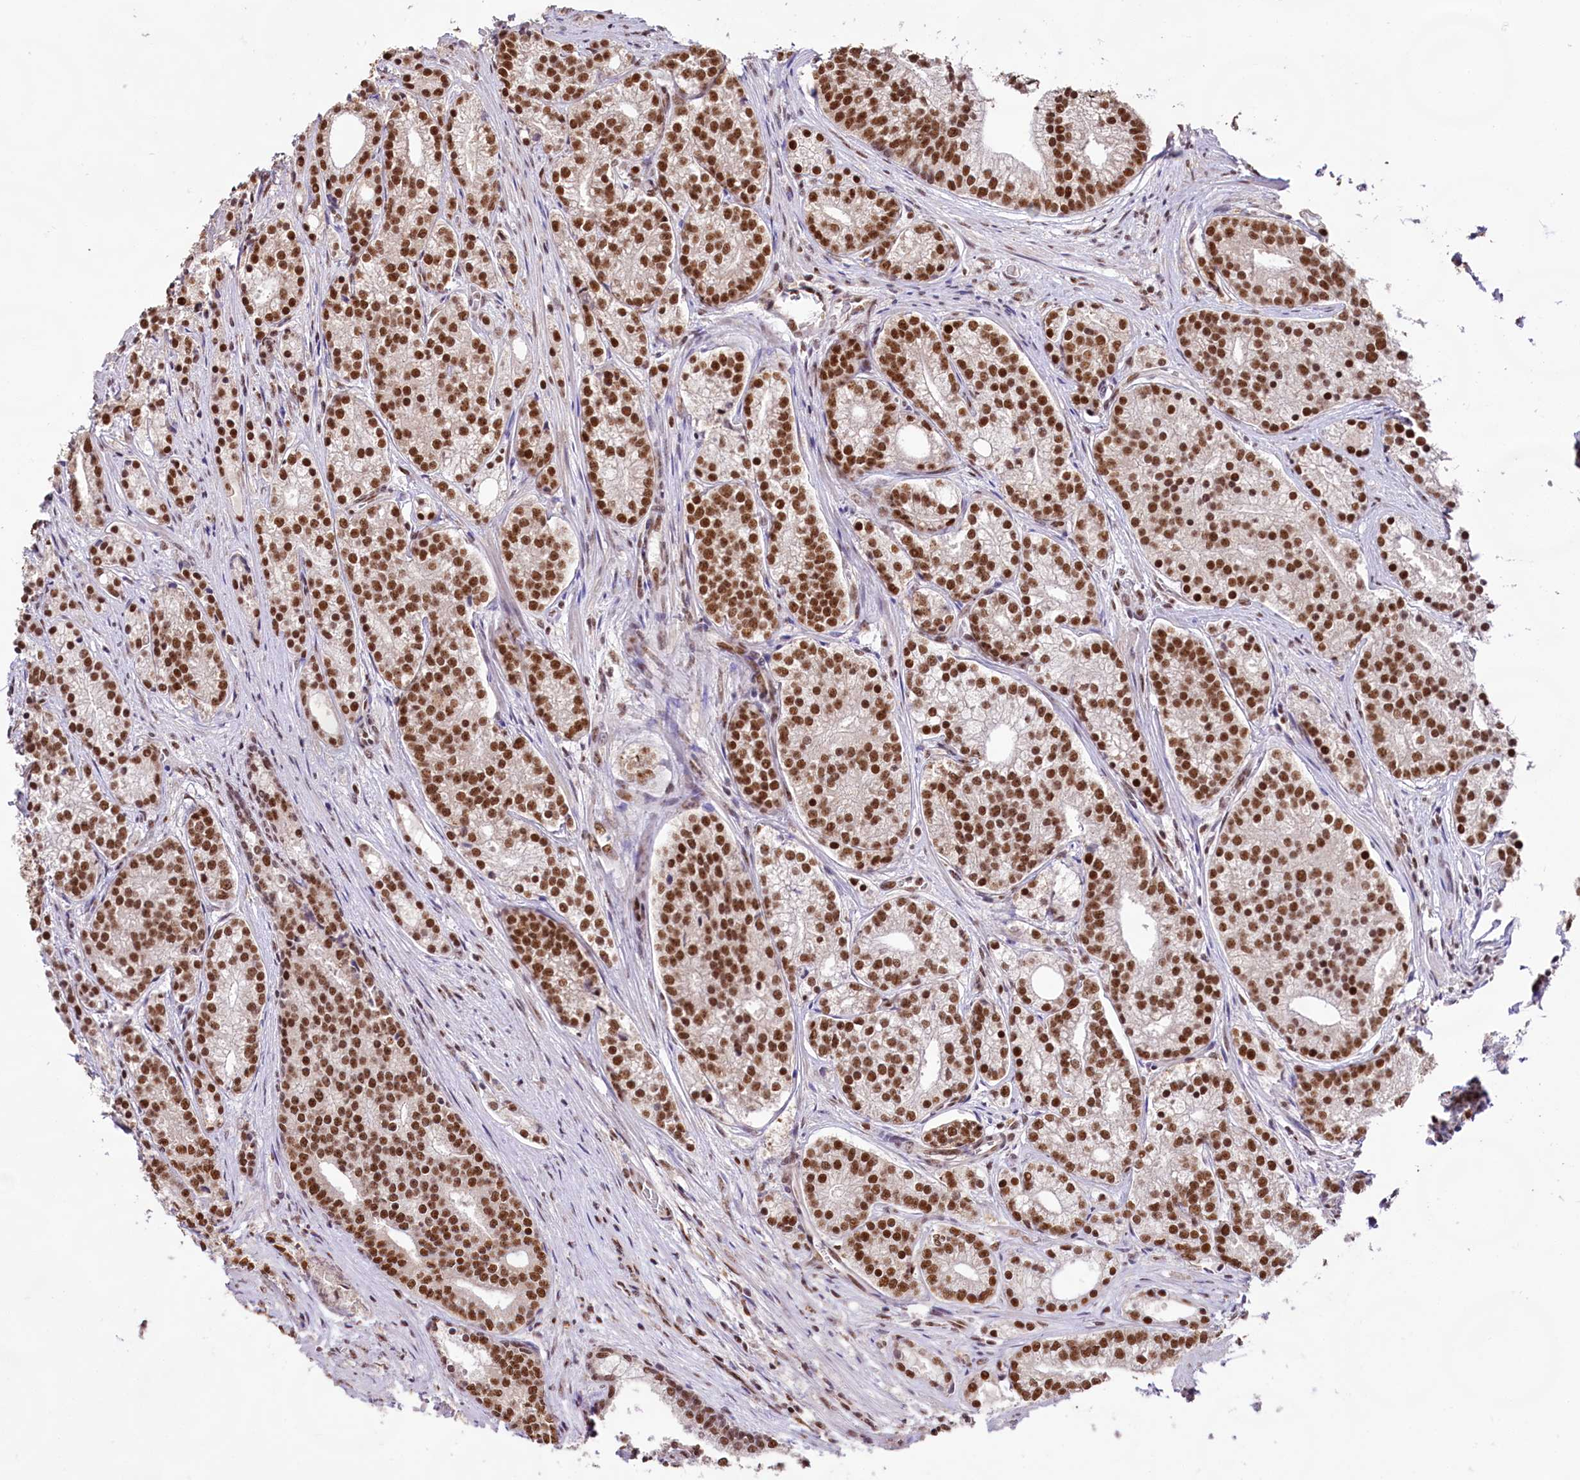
{"staining": {"intensity": "strong", "quantity": ">75%", "location": "nuclear"}, "tissue": "prostate cancer", "cell_type": "Tumor cells", "image_type": "cancer", "snomed": [{"axis": "morphology", "description": "Adenocarcinoma, Low grade"}, {"axis": "topography", "description": "Prostate"}], "caption": "Protein staining by IHC reveals strong nuclear expression in about >75% of tumor cells in prostate cancer (low-grade adenocarcinoma).", "gene": "HIRA", "patient": {"sex": "male", "age": 71}}